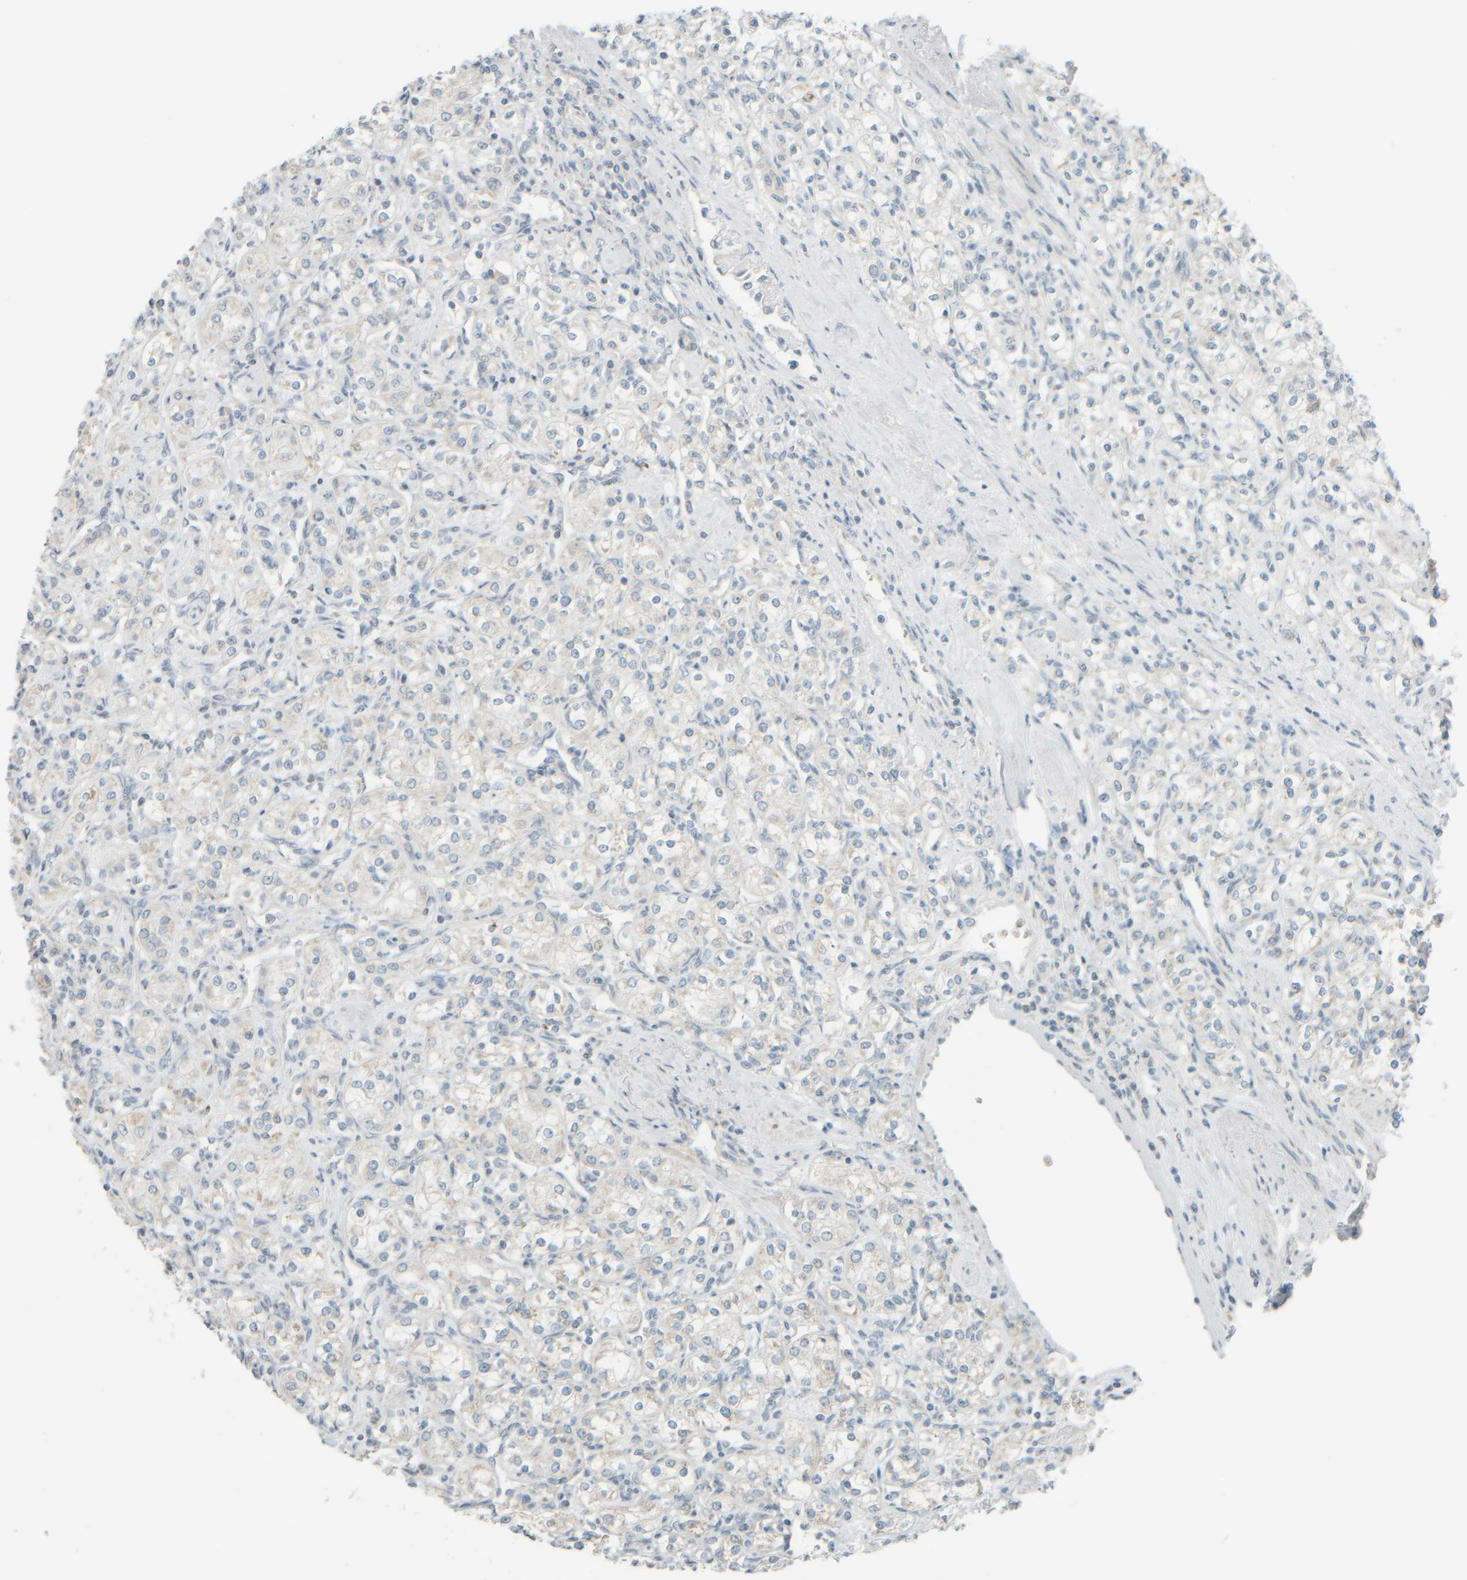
{"staining": {"intensity": "negative", "quantity": "none", "location": "none"}, "tissue": "renal cancer", "cell_type": "Tumor cells", "image_type": "cancer", "snomed": [{"axis": "morphology", "description": "Adenocarcinoma, NOS"}, {"axis": "topography", "description": "Kidney"}], "caption": "Immunohistochemistry photomicrograph of human renal adenocarcinoma stained for a protein (brown), which exhibits no staining in tumor cells.", "gene": "PTGES3L-AARSD1", "patient": {"sex": "male", "age": 77}}